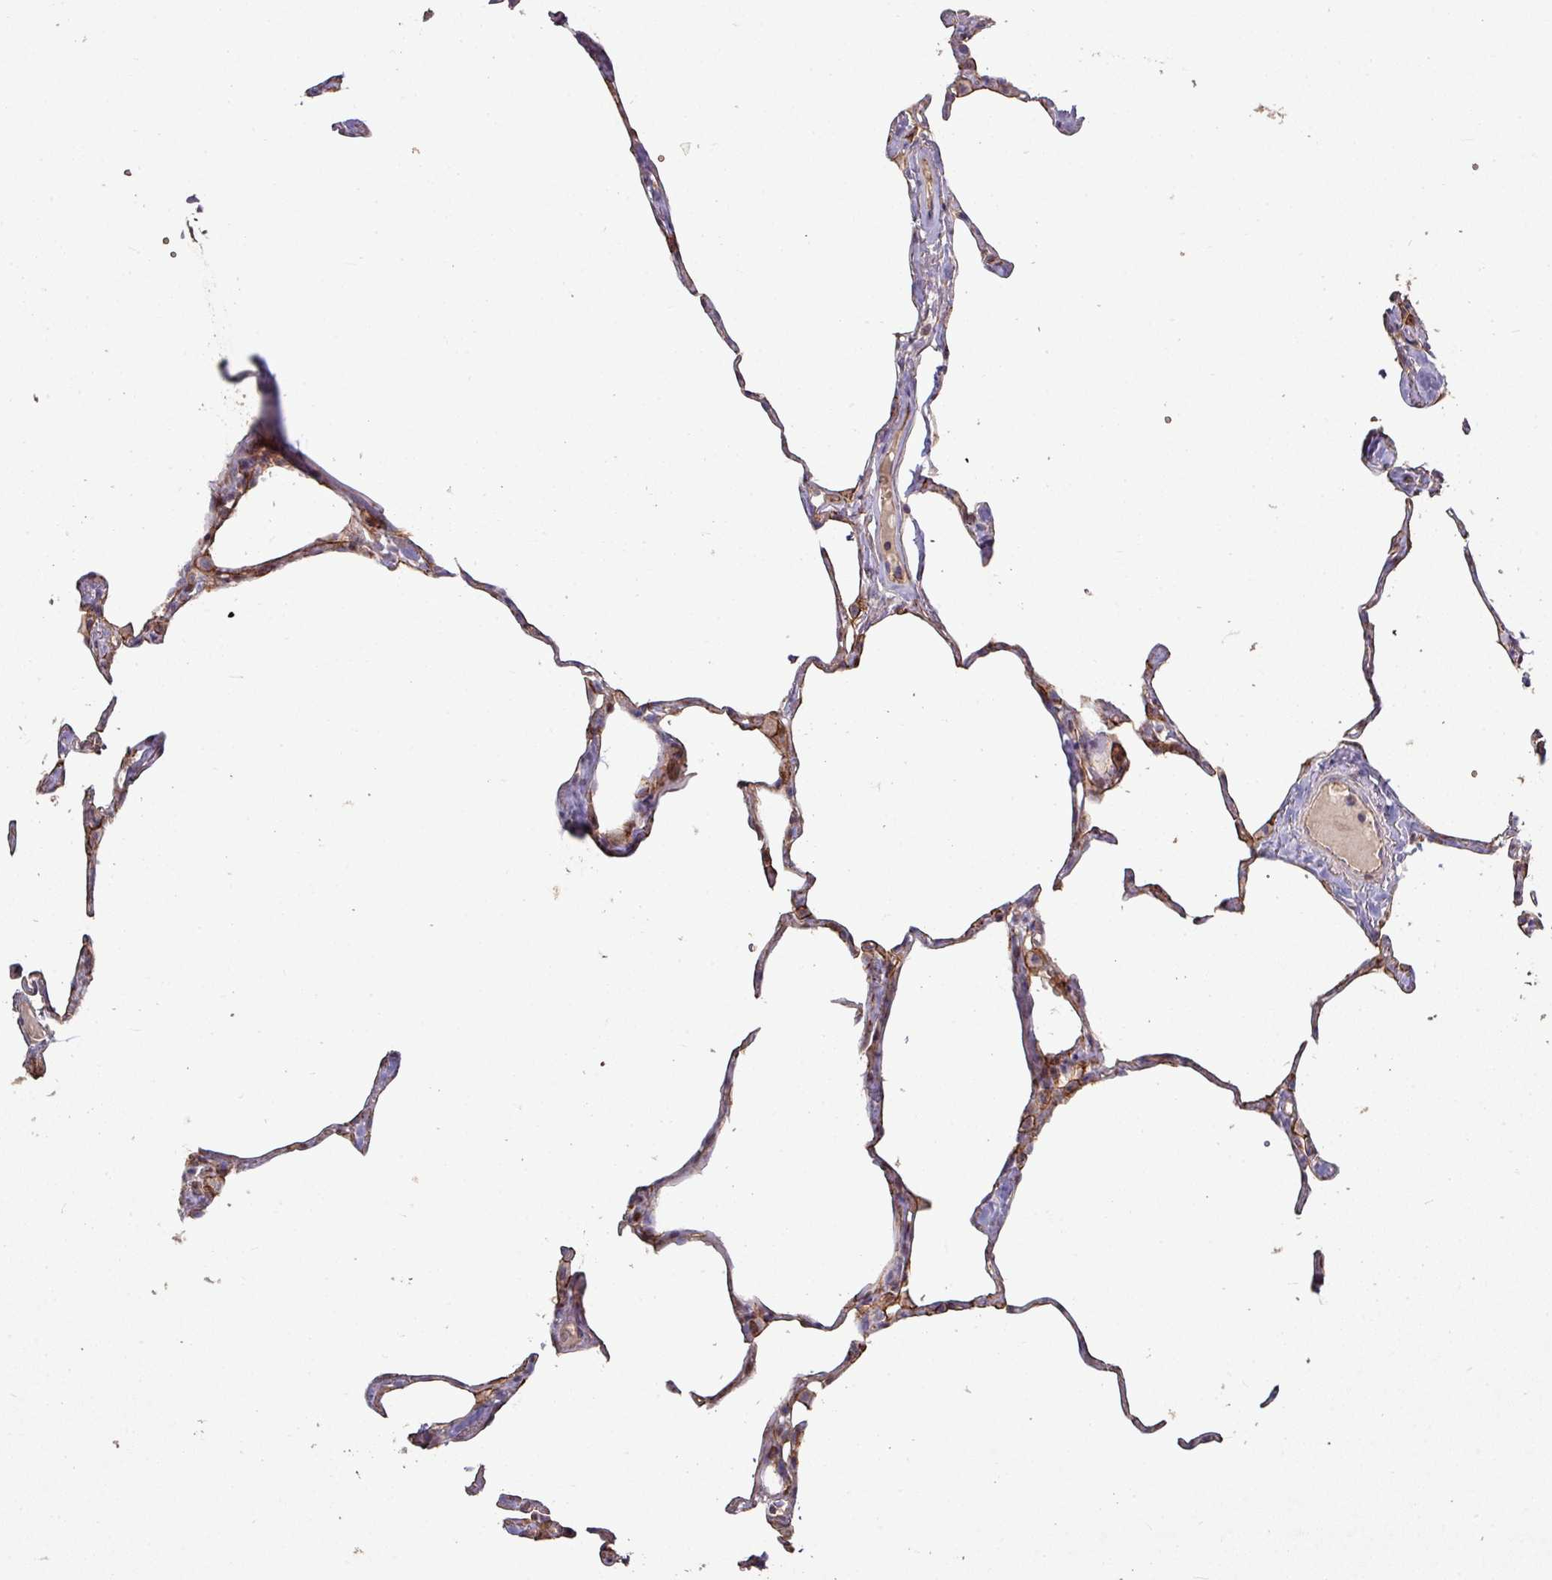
{"staining": {"intensity": "moderate", "quantity": "<25%", "location": "cytoplasmic/membranous"}, "tissue": "lung", "cell_type": "Alveolar cells", "image_type": "normal", "snomed": [{"axis": "morphology", "description": "Normal tissue, NOS"}, {"axis": "topography", "description": "Lung"}], "caption": "This is a micrograph of IHC staining of benign lung, which shows moderate staining in the cytoplasmic/membranous of alveolar cells.", "gene": "RPL23A", "patient": {"sex": "male", "age": 65}}